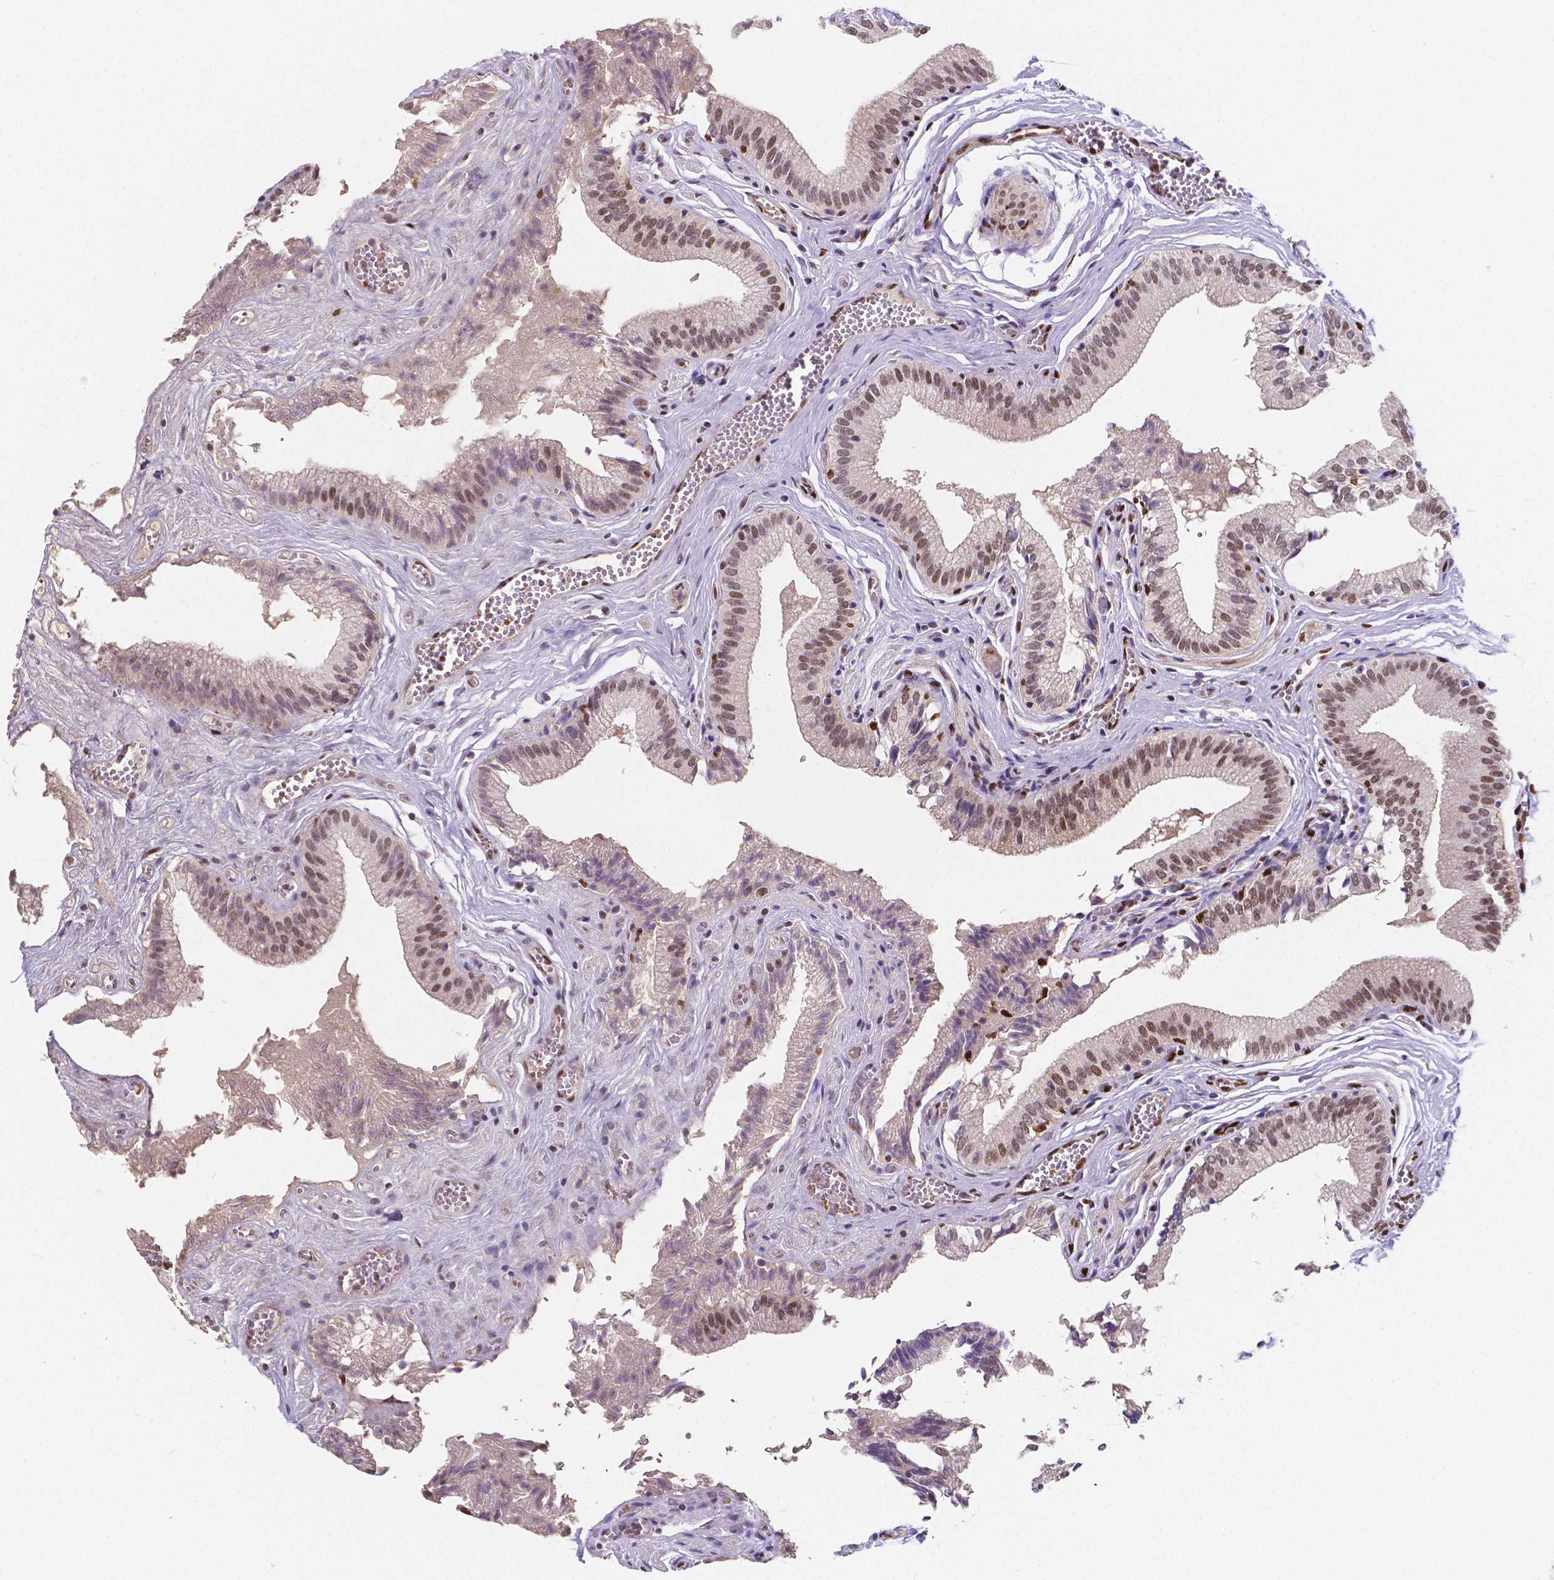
{"staining": {"intensity": "moderate", "quantity": "25%-75%", "location": "nuclear"}, "tissue": "gallbladder", "cell_type": "Glandular cells", "image_type": "normal", "snomed": [{"axis": "morphology", "description": "Normal tissue, NOS"}, {"axis": "topography", "description": "Gallbladder"}, {"axis": "topography", "description": "Peripheral nerve tissue"}], "caption": "Gallbladder stained with a brown dye shows moderate nuclear positive staining in about 25%-75% of glandular cells.", "gene": "MEF2C", "patient": {"sex": "male", "age": 17}}